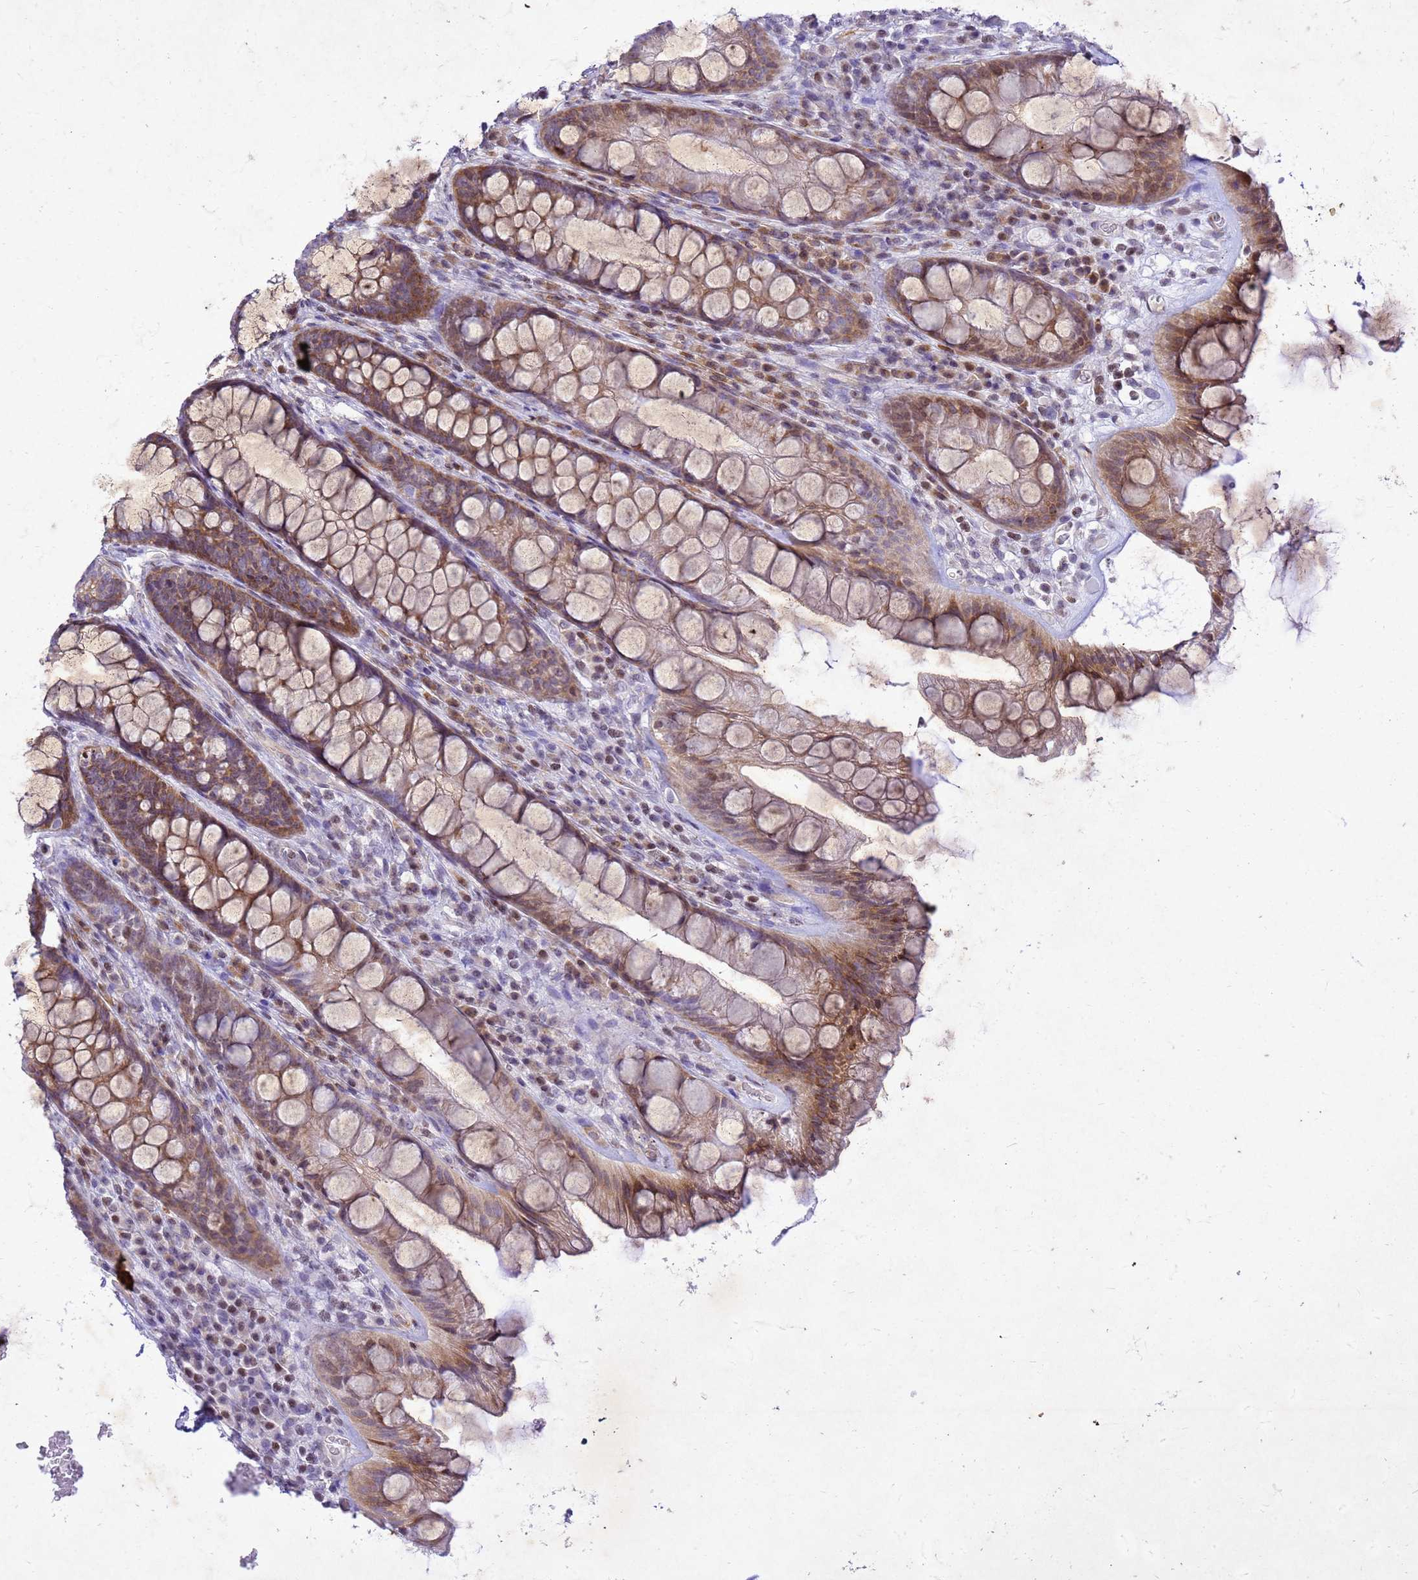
{"staining": {"intensity": "strong", "quantity": "25%-75%", "location": "cytoplasmic/membranous,nuclear"}, "tissue": "rectum", "cell_type": "Glandular cells", "image_type": "normal", "snomed": [{"axis": "morphology", "description": "Normal tissue, NOS"}, {"axis": "topography", "description": "Rectum"}], "caption": "Immunohistochemistry (DAB (3,3'-diaminobenzidine)) staining of normal rectum shows strong cytoplasmic/membranous,nuclear protein positivity in approximately 25%-75% of glandular cells. The staining is performed using DAB brown chromogen to label protein expression. The nuclei are counter-stained blue using hematoxylin.", "gene": "COPS9", "patient": {"sex": "male", "age": 74}}